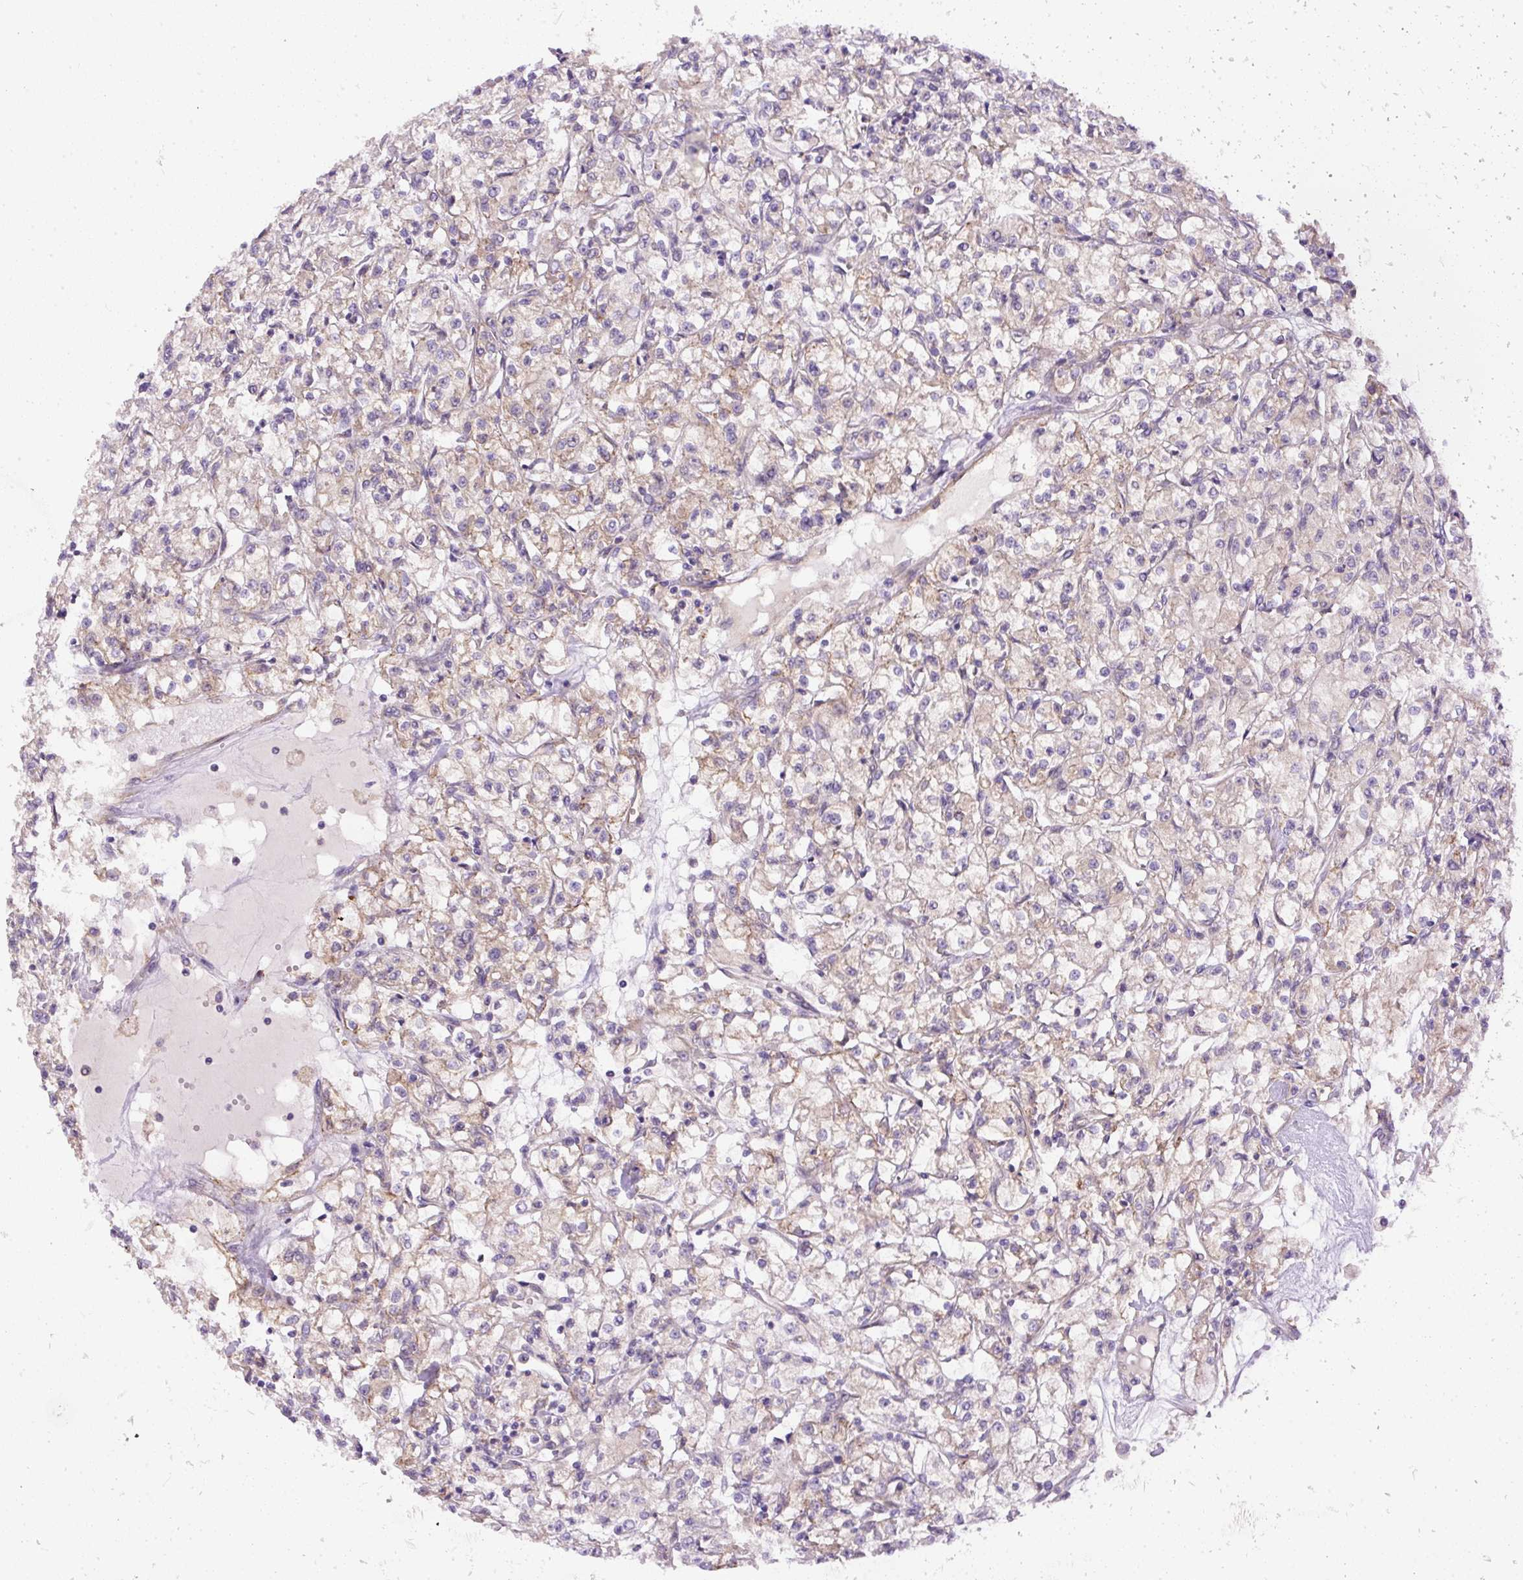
{"staining": {"intensity": "weak", "quantity": "25%-75%", "location": "cytoplasmic/membranous"}, "tissue": "renal cancer", "cell_type": "Tumor cells", "image_type": "cancer", "snomed": [{"axis": "morphology", "description": "Adenocarcinoma, NOS"}, {"axis": "topography", "description": "Kidney"}], "caption": "This is a micrograph of immunohistochemistry staining of renal cancer, which shows weak expression in the cytoplasmic/membranous of tumor cells.", "gene": "DAPK1", "patient": {"sex": "female", "age": 59}}